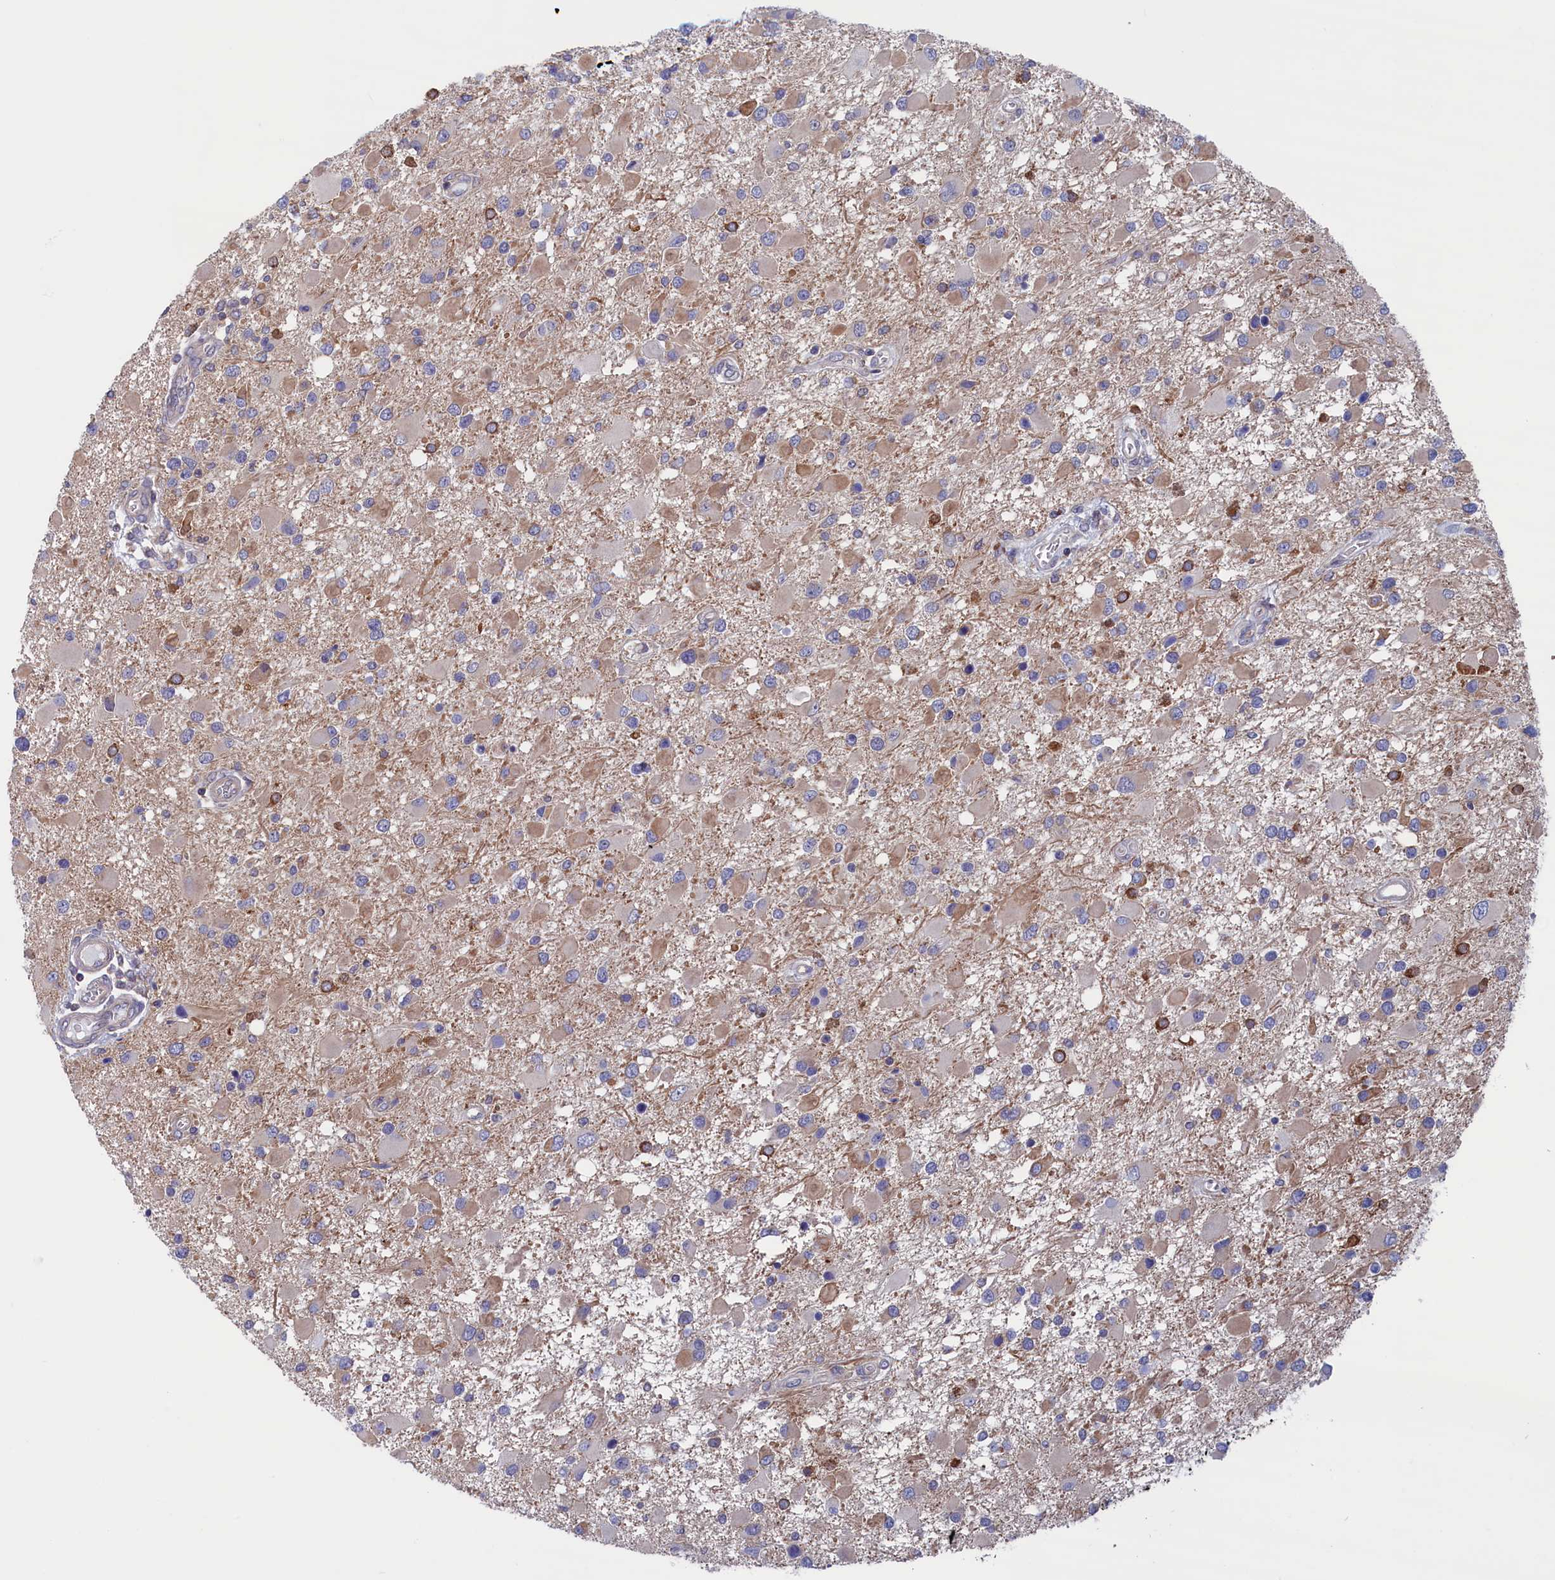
{"staining": {"intensity": "weak", "quantity": "<25%", "location": "cytoplasmic/membranous"}, "tissue": "glioma", "cell_type": "Tumor cells", "image_type": "cancer", "snomed": [{"axis": "morphology", "description": "Glioma, malignant, High grade"}, {"axis": "topography", "description": "Brain"}], "caption": "Photomicrograph shows no significant protein expression in tumor cells of high-grade glioma (malignant). (Brightfield microscopy of DAB IHC at high magnification).", "gene": "SPATA13", "patient": {"sex": "male", "age": 53}}